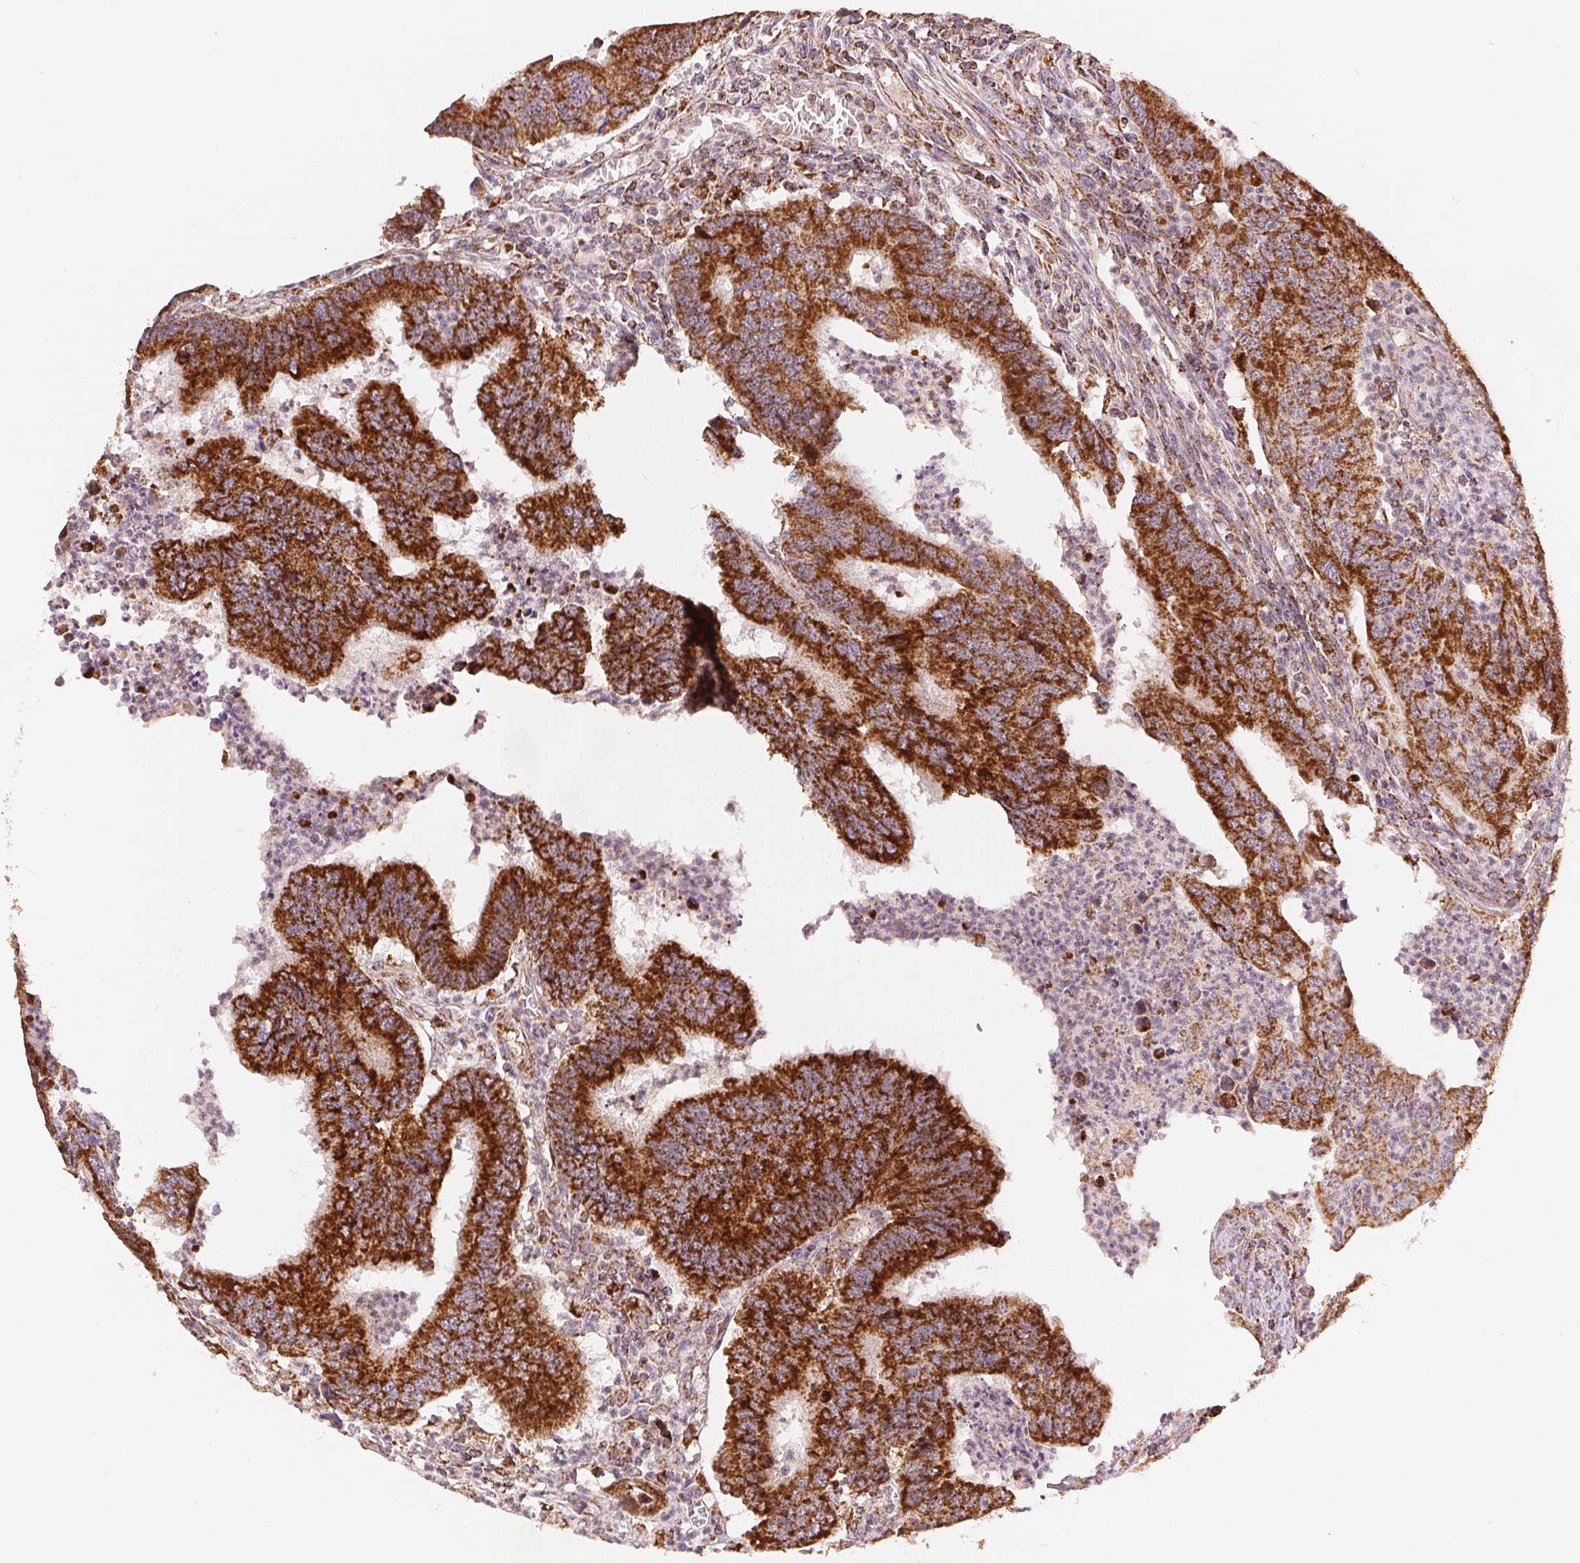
{"staining": {"intensity": "strong", "quantity": ">75%", "location": "cytoplasmic/membranous"}, "tissue": "colorectal cancer", "cell_type": "Tumor cells", "image_type": "cancer", "snomed": [{"axis": "morphology", "description": "Adenocarcinoma, NOS"}, {"axis": "topography", "description": "Colon"}], "caption": "Tumor cells show strong cytoplasmic/membranous staining in about >75% of cells in adenocarcinoma (colorectal). The protein of interest is shown in brown color, while the nuclei are stained blue.", "gene": "SDHB", "patient": {"sex": "female", "age": 67}}